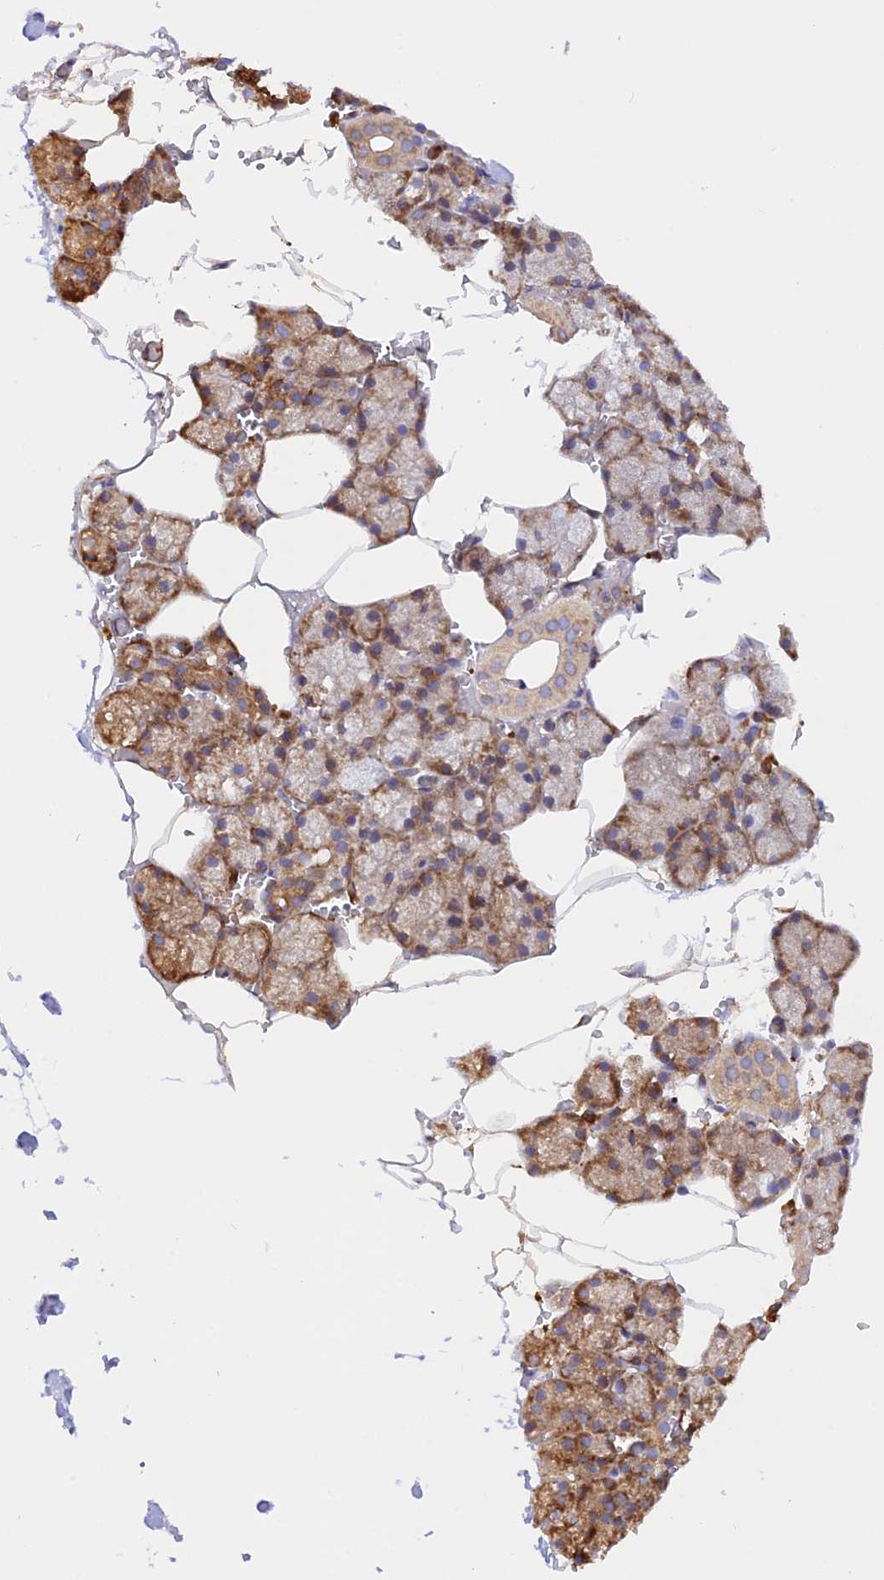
{"staining": {"intensity": "moderate", "quantity": ">75%", "location": "cytoplasmic/membranous"}, "tissue": "salivary gland", "cell_type": "Glandular cells", "image_type": "normal", "snomed": [{"axis": "morphology", "description": "Normal tissue, NOS"}, {"axis": "topography", "description": "Salivary gland"}], "caption": "Immunohistochemistry histopathology image of benign salivary gland stained for a protein (brown), which reveals medium levels of moderate cytoplasmic/membranous positivity in approximately >75% of glandular cells.", "gene": "RPL5", "patient": {"sex": "male", "age": 62}}